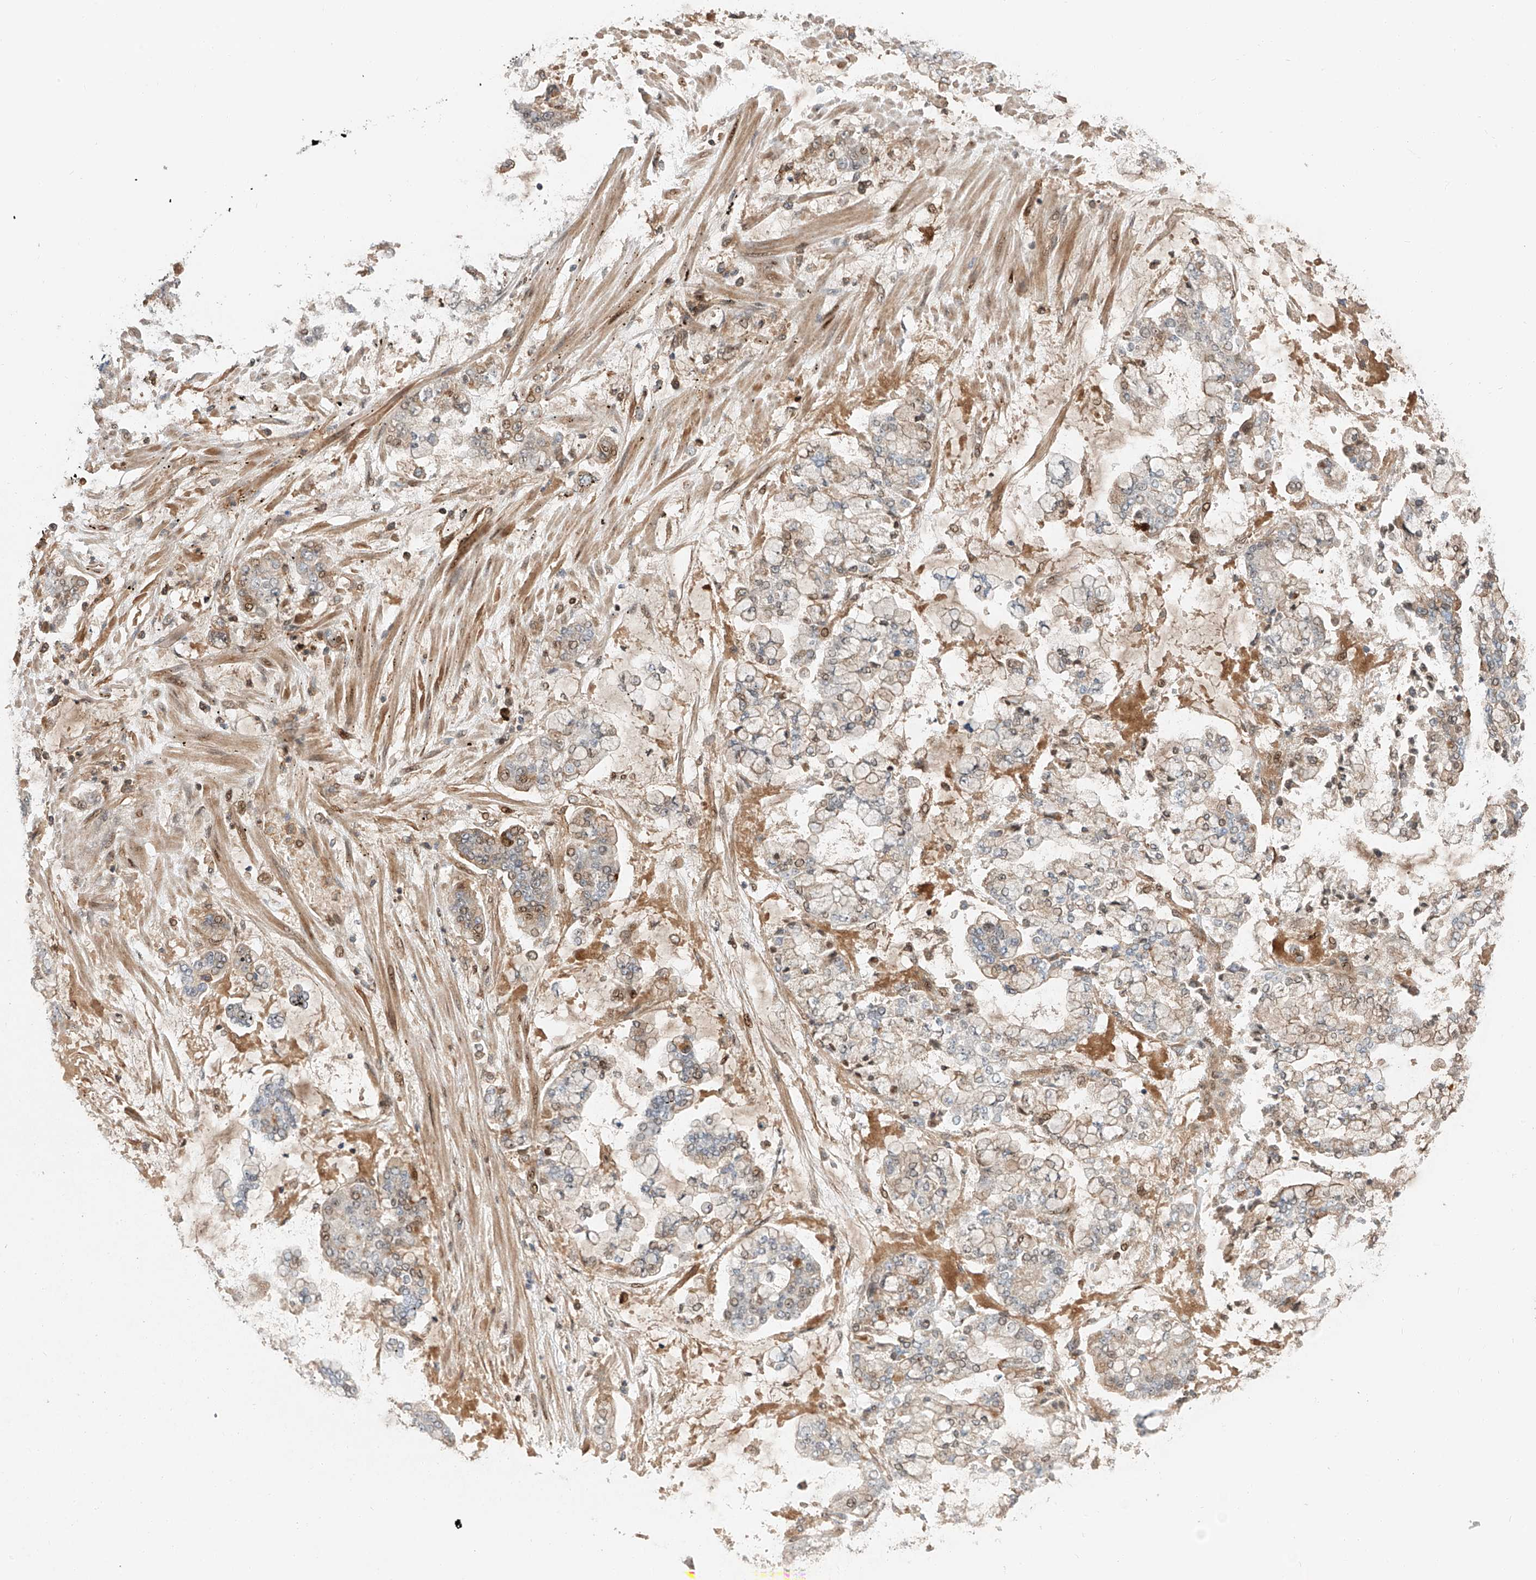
{"staining": {"intensity": "weak", "quantity": "<25%", "location": "cytoplasmic/membranous,nuclear"}, "tissue": "stomach cancer", "cell_type": "Tumor cells", "image_type": "cancer", "snomed": [{"axis": "morphology", "description": "Normal tissue, NOS"}, {"axis": "morphology", "description": "Adenocarcinoma, NOS"}, {"axis": "topography", "description": "Stomach, upper"}, {"axis": "topography", "description": "Stomach"}], "caption": "An immunohistochemistry (IHC) micrograph of stomach cancer is shown. There is no staining in tumor cells of stomach cancer.", "gene": "CEP162", "patient": {"sex": "male", "age": 76}}